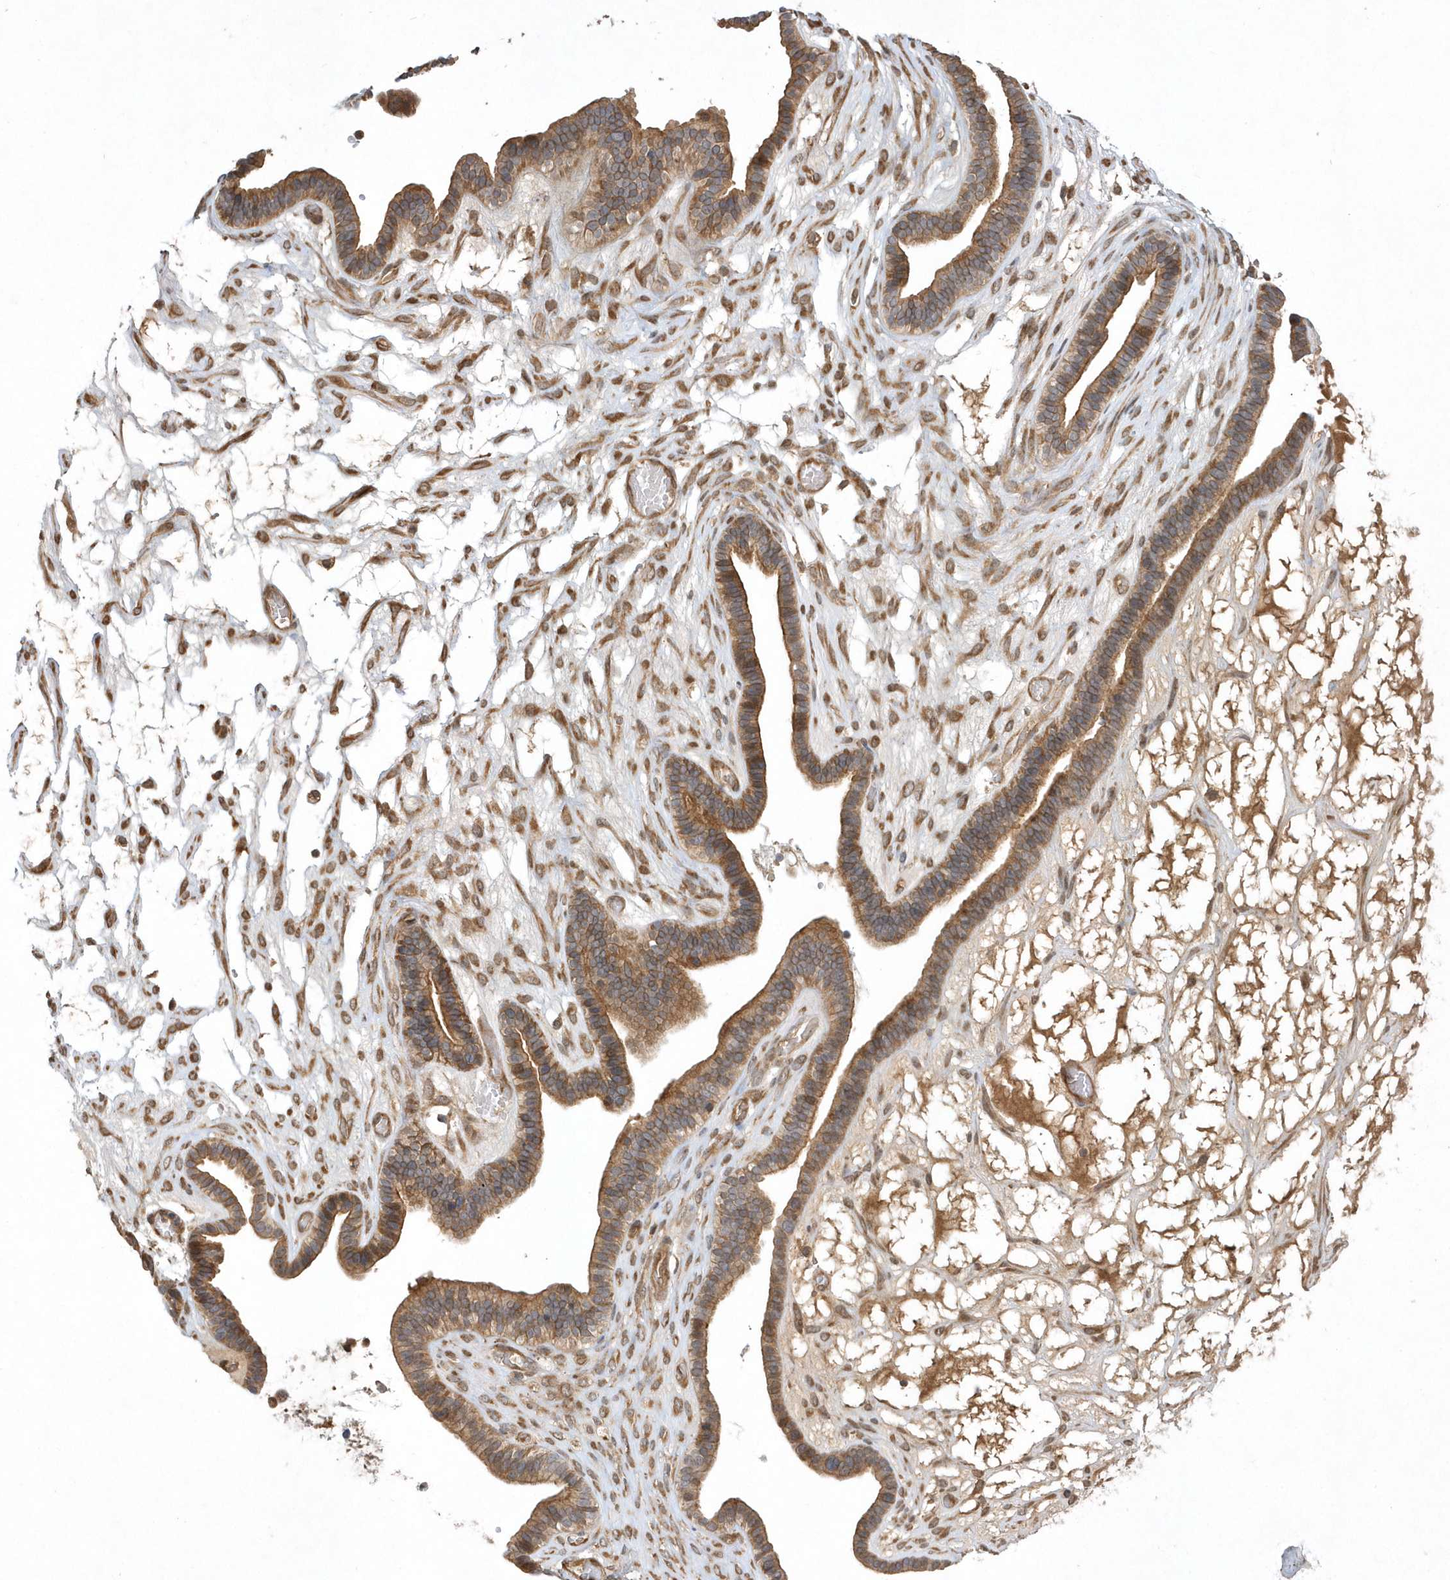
{"staining": {"intensity": "moderate", "quantity": ">75%", "location": "cytoplasmic/membranous"}, "tissue": "ovarian cancer", "cell_type": "Tumor cells", "image_type": "cancer", "snomed": [{"axis": "morphology", "description": "Cystadenocarcinoma, serous, NOS"}, {"axis": "topography", "description": "Ovary"}], "caption": "Immunohistochemical staining of ovarian cancer (serous cystadenocarcinoma) displays medium levels of moderate cytoplasmic/membranous protein expression in approximately >75% of tumor cells.", "gene": "GFM2", "patient": {"sex": "female", "age": 56}}